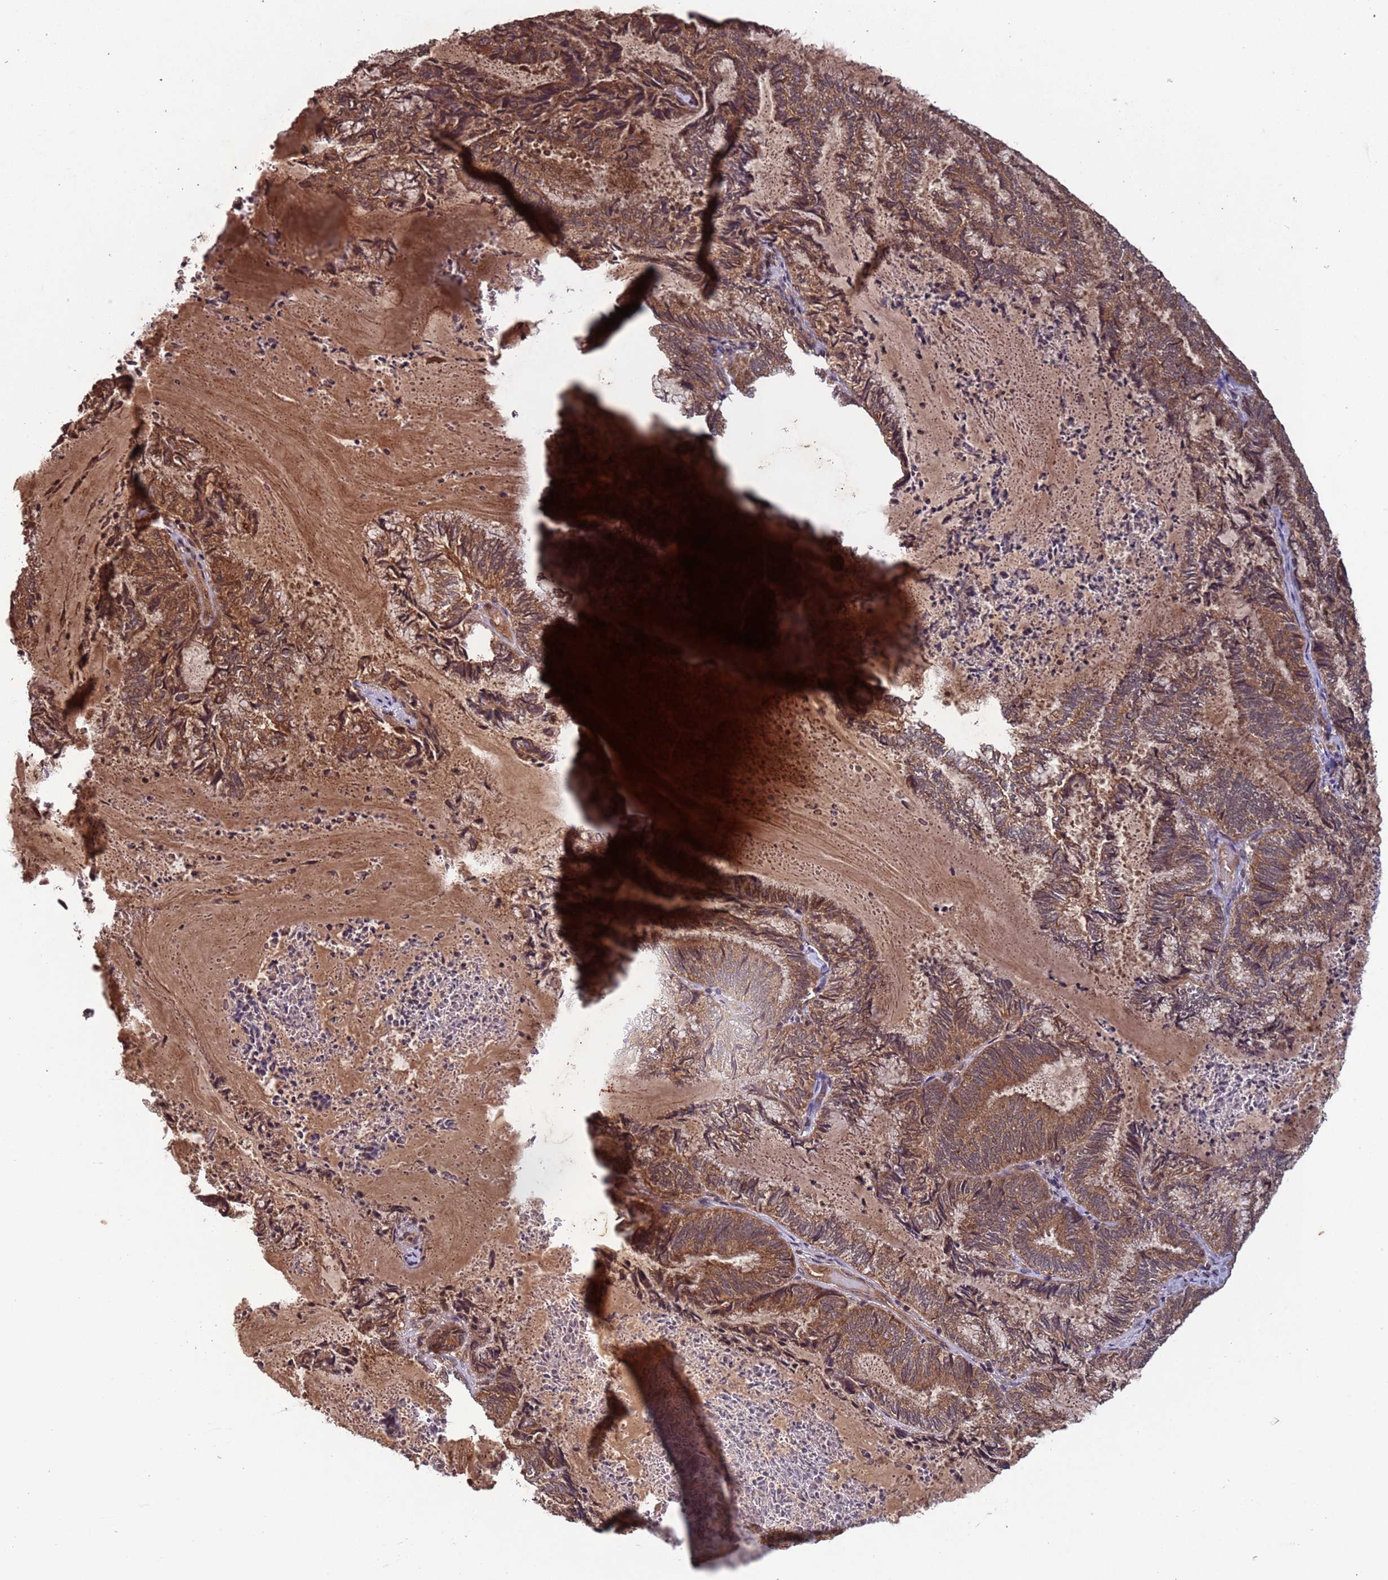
{"staining": {"intensity": "moderate", "quantity": ">75%", "location": "cytoplasmic/membranous"}, "tissue": "endometrial cancer", "cell_type": "Tumor cells", "image_type": "cancer", "snomed": [{"axis": "morphology", "description": "Adenocarcinoma, NOS"}, {"axis": "topography", "description": "Endometrium"}], "caption": "Protein staining exhibits moderate cytoplasmic/membranous staining in approximately >75% of tumor cells in endometrial adenocarcinoma.", "gene": "ERI1", "patient": {"sex": "female", "age": 80}}